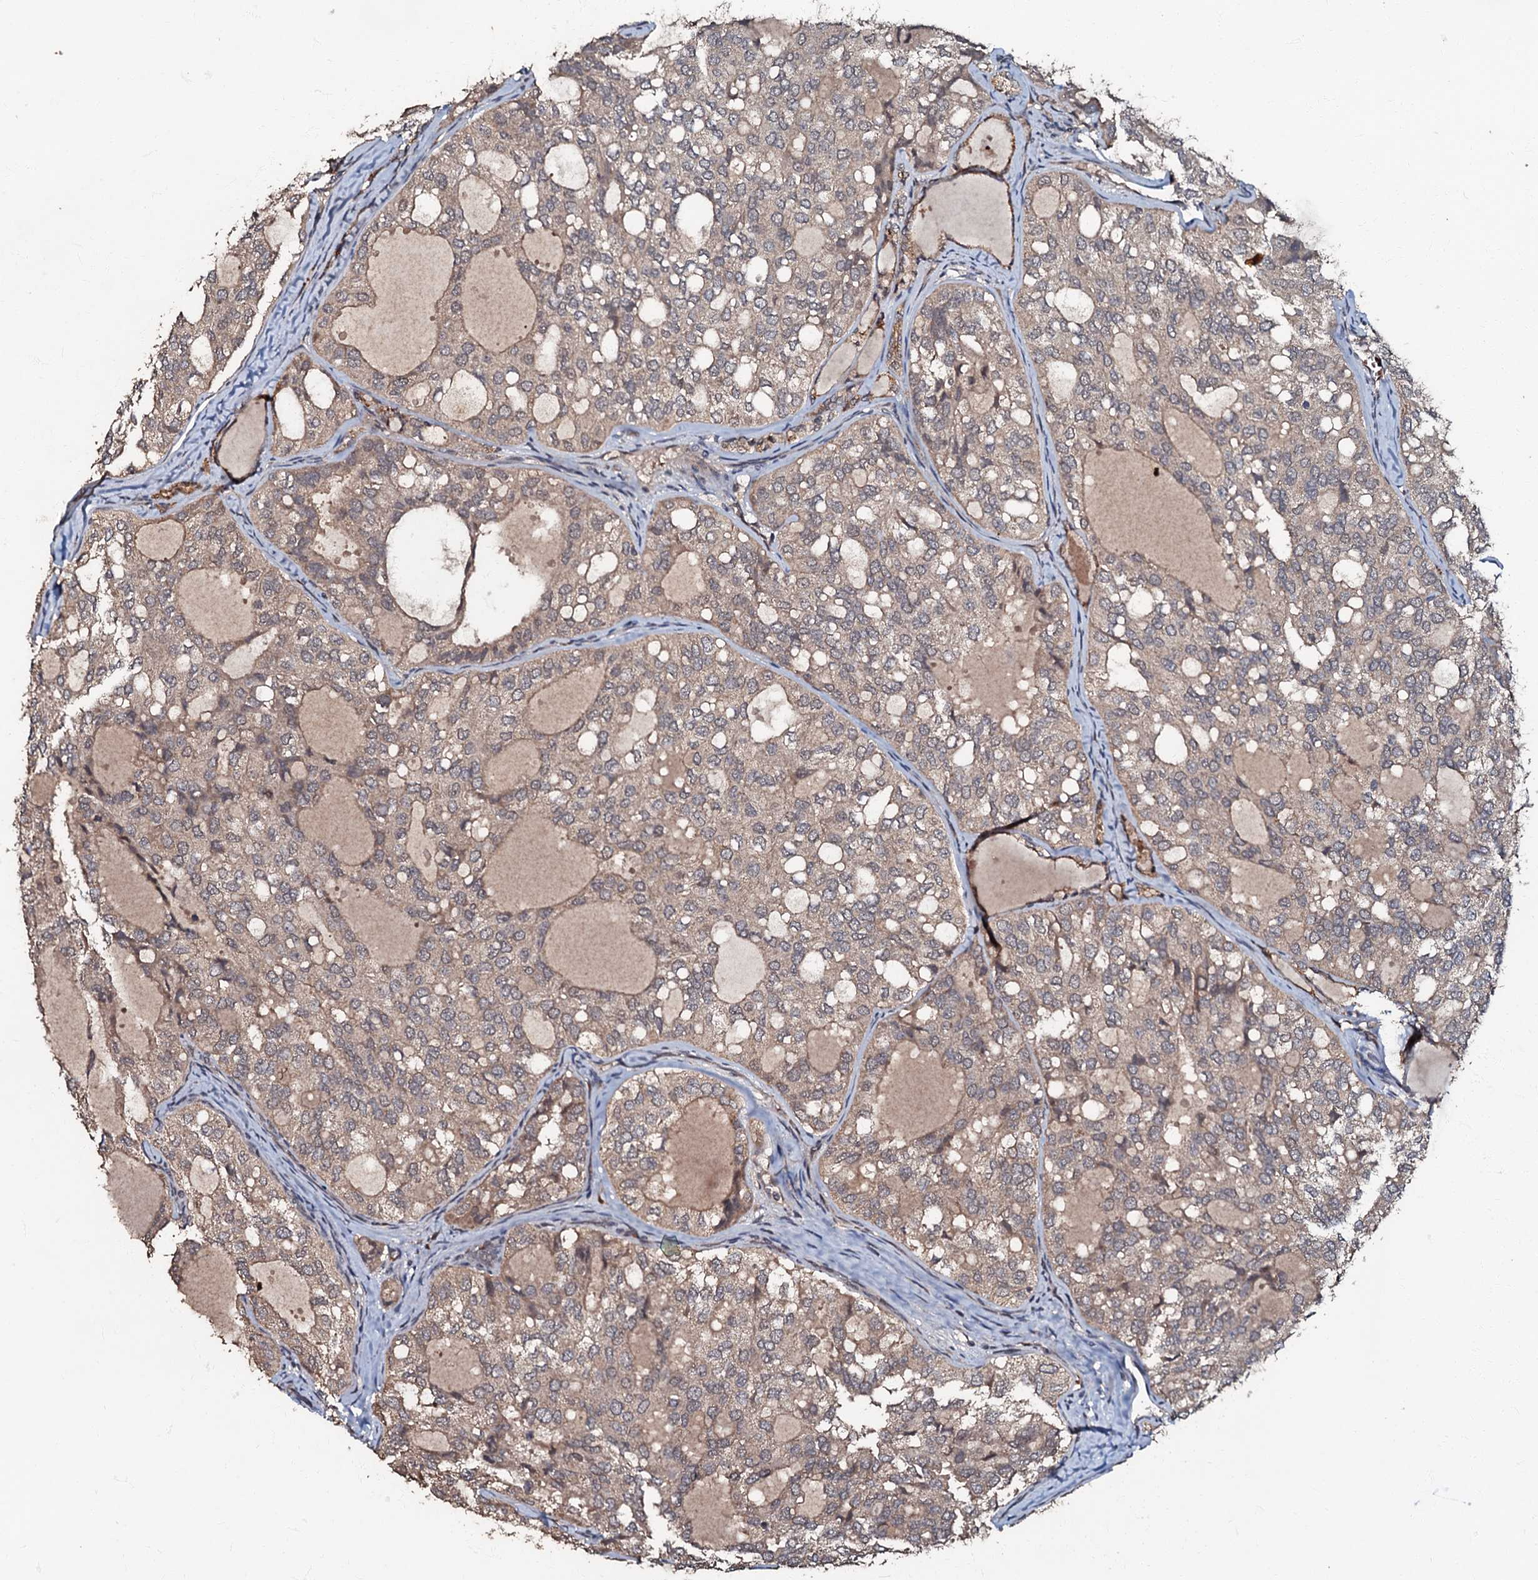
{"staining": {"intensity": "weak", "quantity": ">75%", "location": "cytoplasmic/membranous"}, "tissue": "thyroid cancer", "cell_type": "Tumor cells", "image_type": "cancer", "snomed": [{"axis": "morphology", "description": "Follicular adenoma carcinoma, NOS"}, {"axis": "topography", "description": "Thyroid gland"}], "caption": "Thyroid follicular adenoma carcinoma stained with IHC exhibits weak cytoplasmic/membranous positivity in about >75% of tumor cells. (DAB = brown stain, brightfield microscopy at high magnification).", "gene": "MANSC4", "patient": {"sex": "male", "age": 75}}